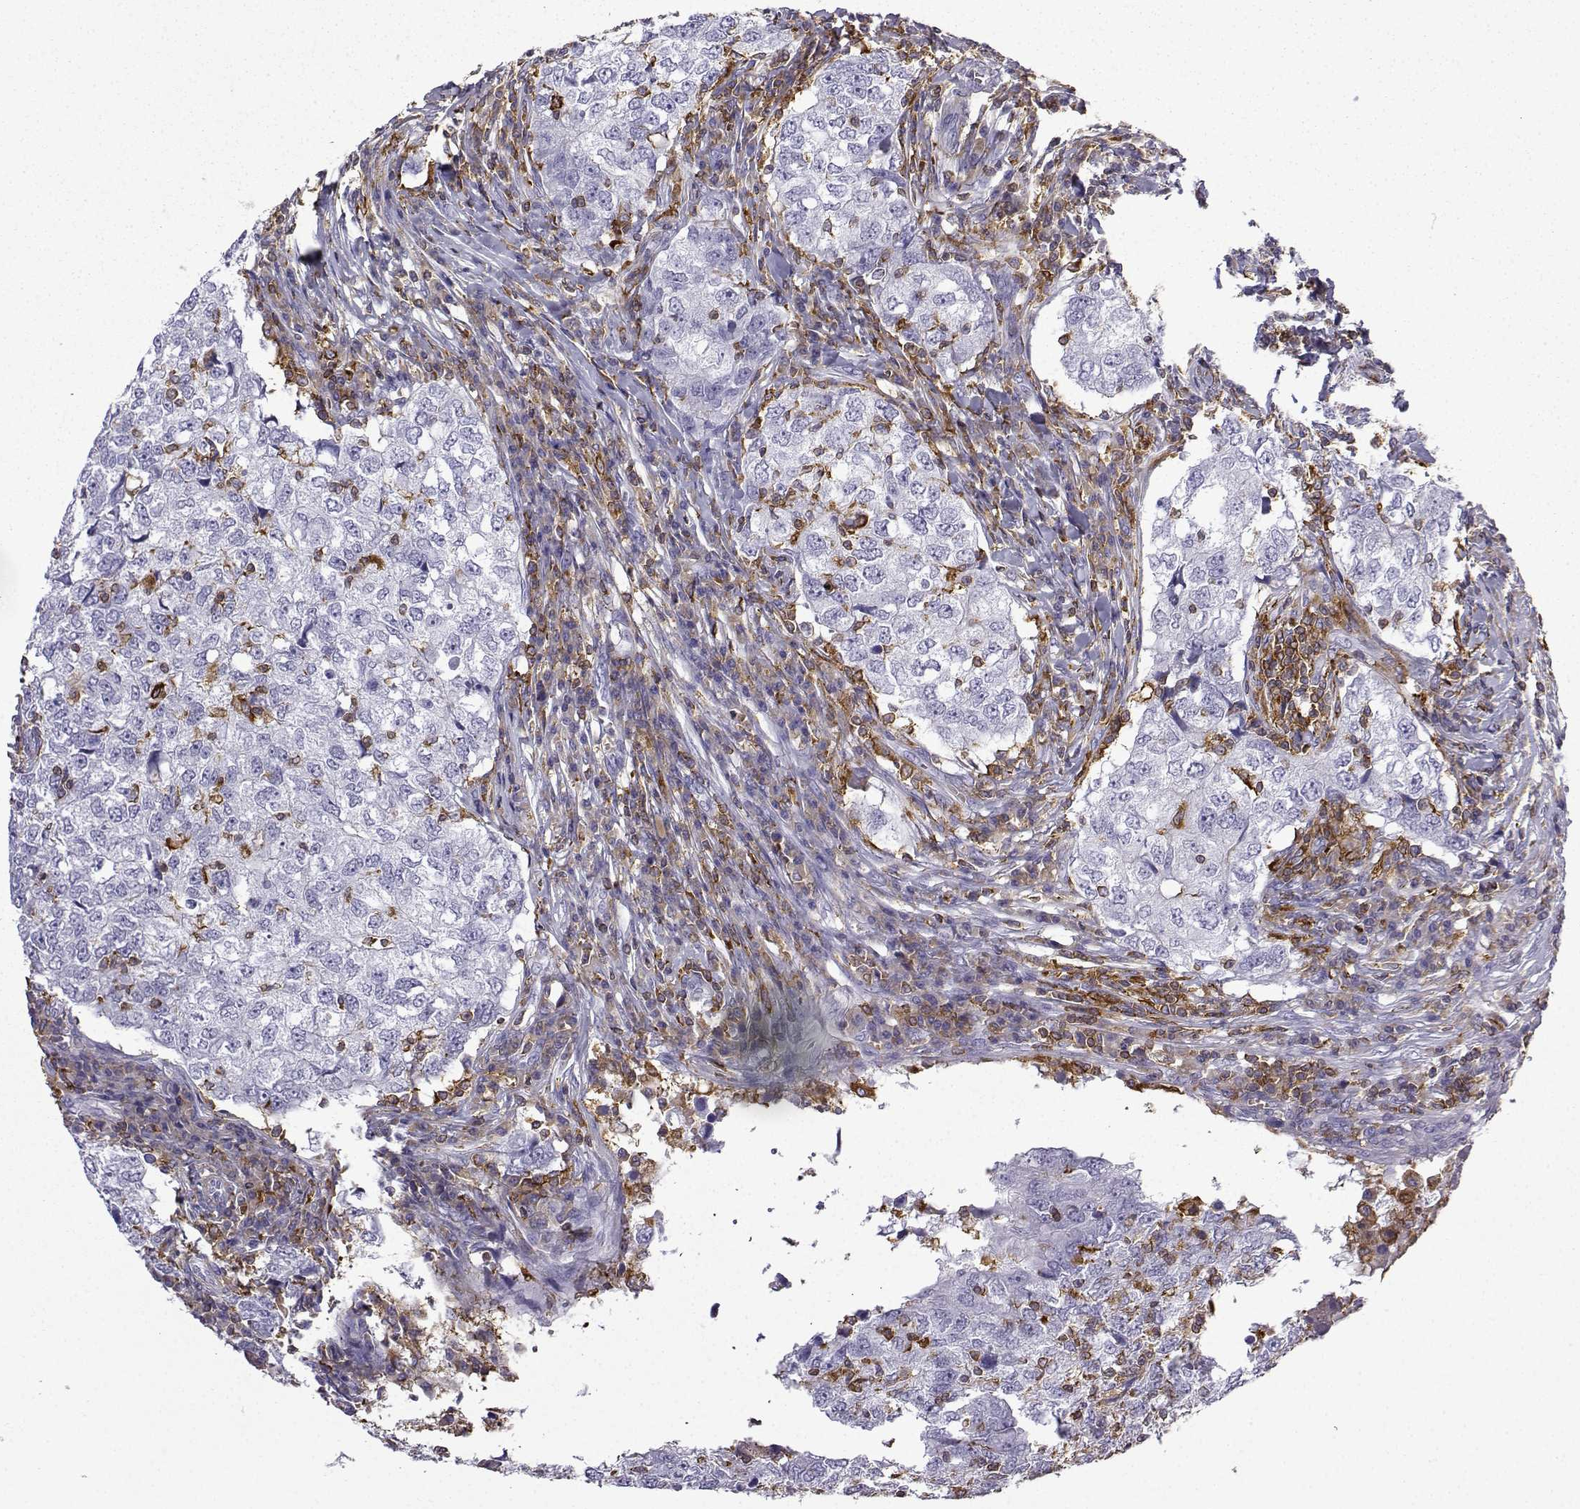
{"staining": {"intensity": "negative", "quantity": "none", "location": "none"}, "tissue": "breast cancer", "cell_type": "Tumor cells", "image_type": "cancer", "snomed": [{"axis": "morphology", "description": "Duct carcinoma"}, {"axis": "topography", "description": "Breast"}], "caption": "This histopathology image is of invasive ductal carcinoma (breast) stained with IHC to label a protein in brown with the nuclei are counter-stained blue. There is no expression in tumor cells.", "gene": "DOCK10", "patient": {"sex": "female", "age": 30}}